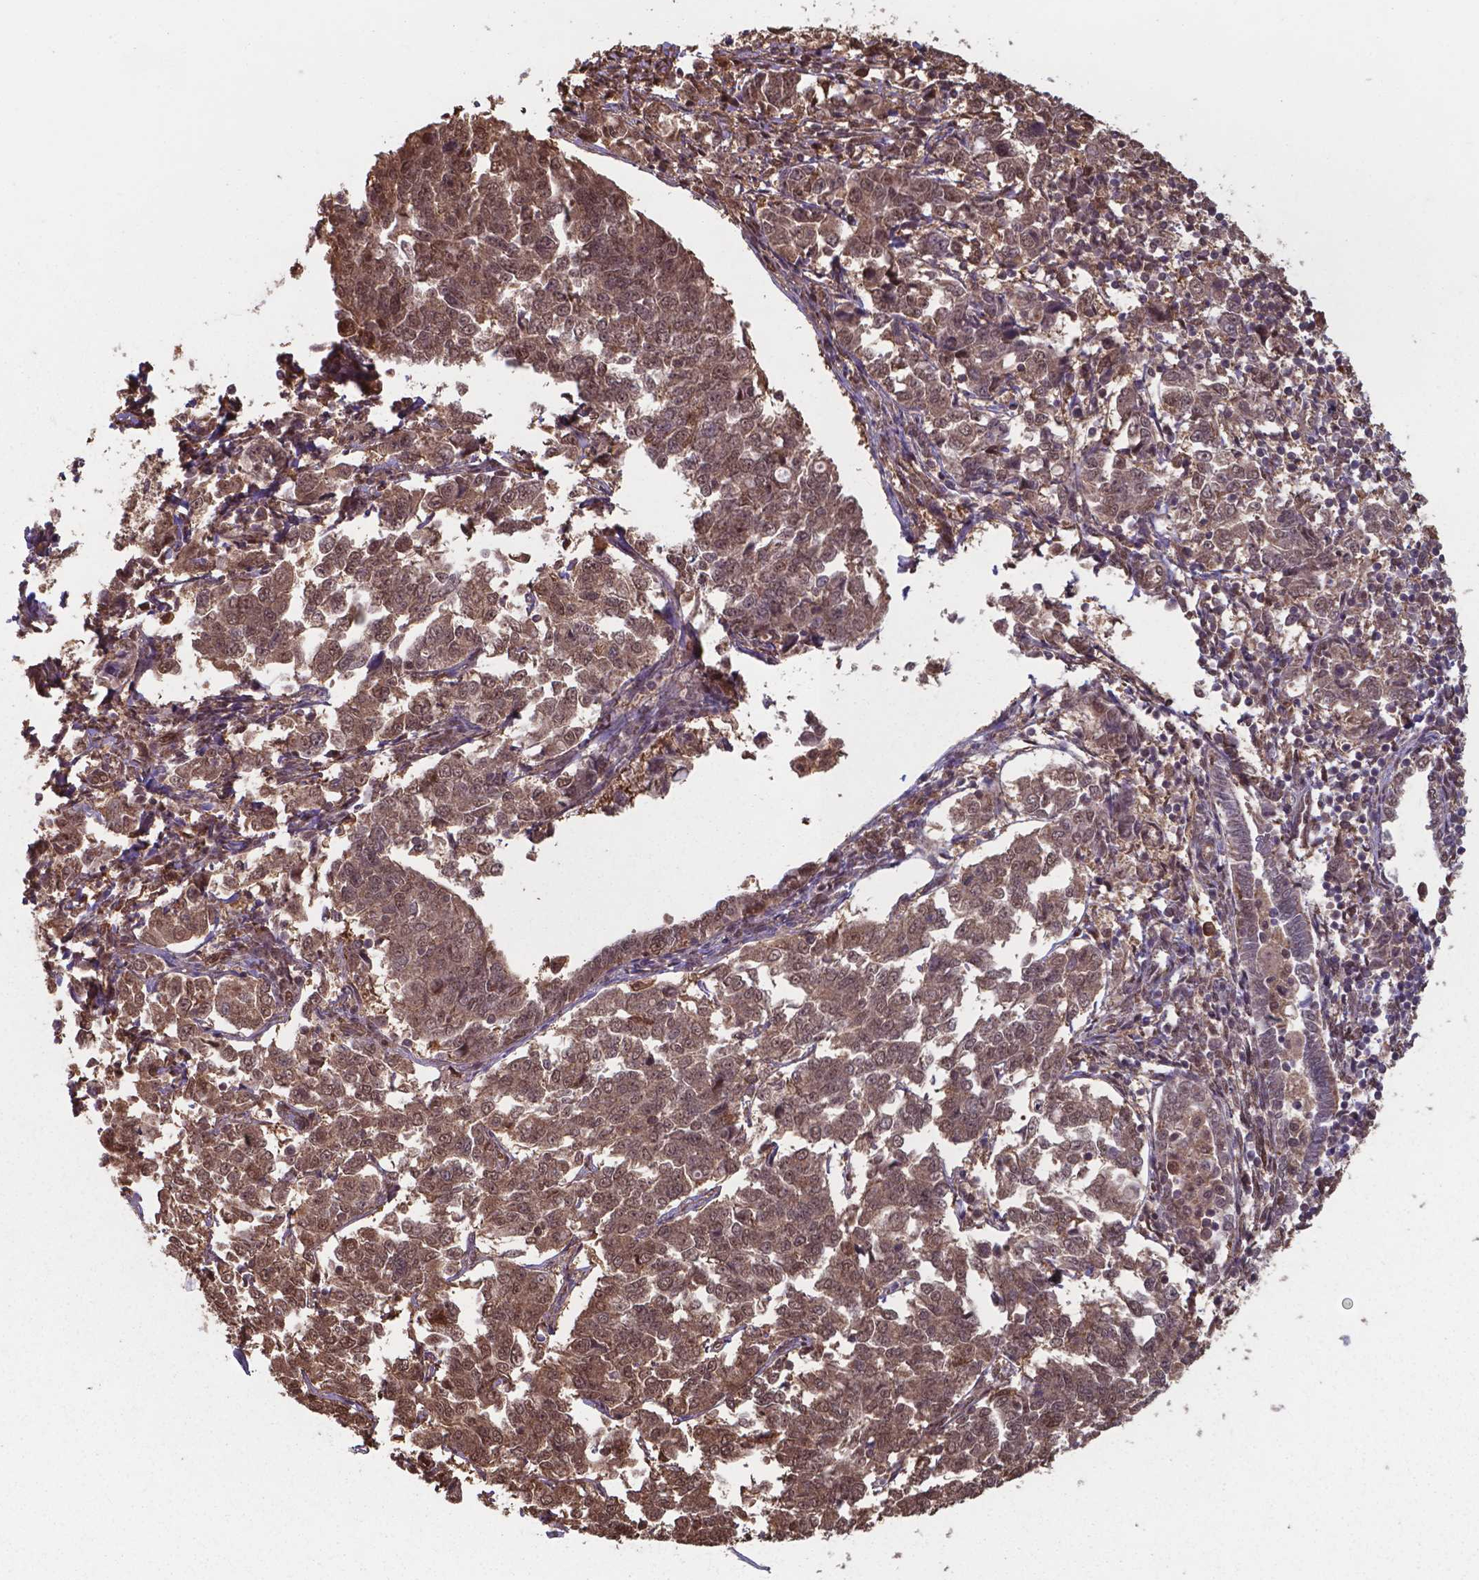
{"staining": {"intensity": "moderate", "quantity": ">75%", "location": "cytoplasmic/membranous,nuclear"}, "tissue": "endometrial cancer", "cell_type": "Tumor cells", "image_type": "cancer", "snomed": [{"axis": "morphology", "description": "Adenocarcinoma, NOS"}, {"axis": "topography", "description": "Endometrium"}], "caption": "High-power microscopy captured an immunohistochemistry histopathology image of endometrial adenocarcinoma, revealing moderate cytoplasmic/membranous and nuclear positivity in about >75% of tumor cells.", "gene": "CHP2", "patient": {"sex": "female", "age": 43}}